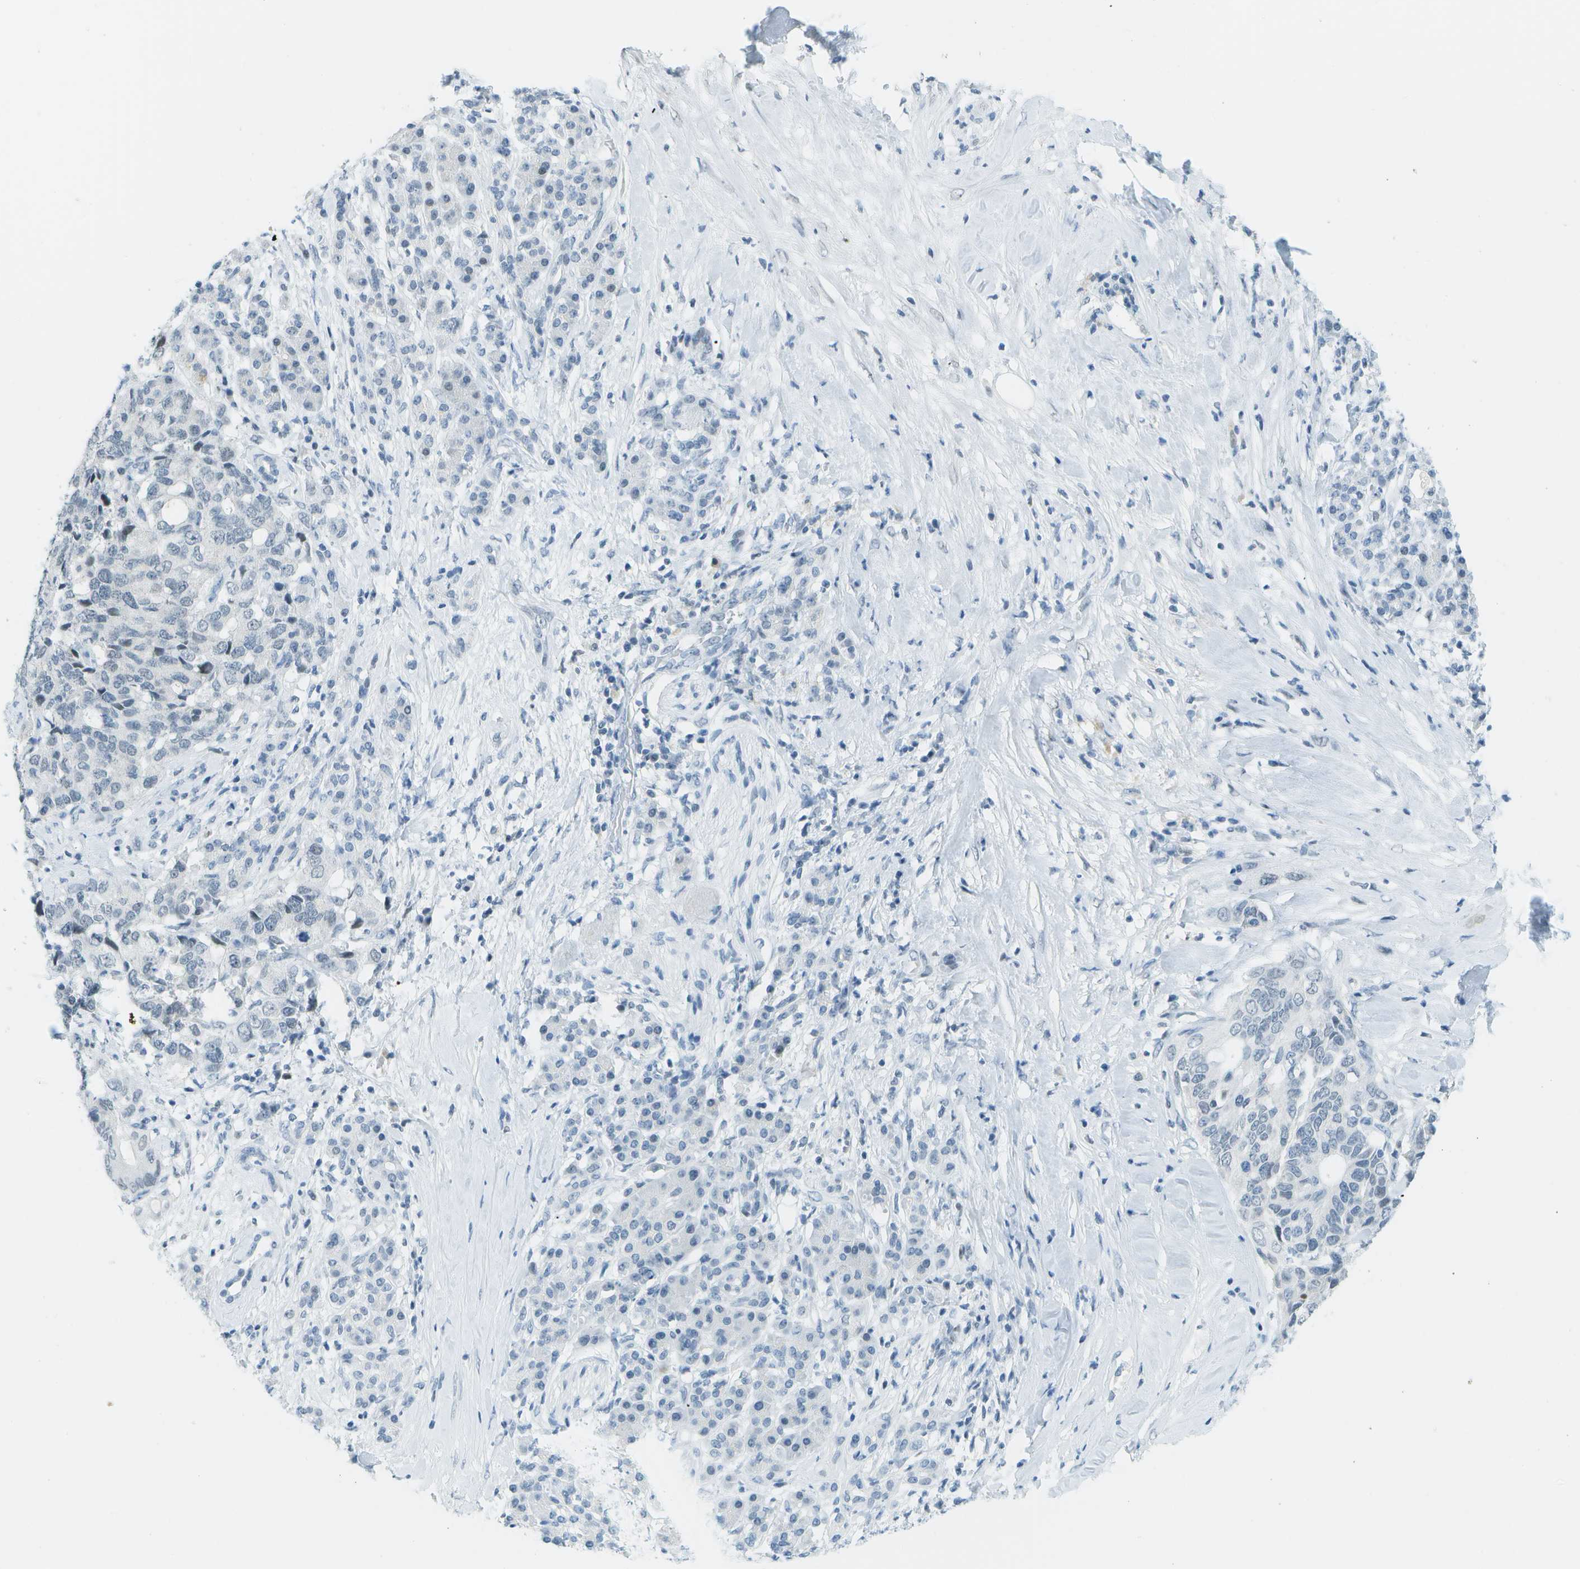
{"staining": {"intensity": "negative", "quantity": "none", "location": "none"}, "tissue": "pancreatic cancer", "cell_type": "Tumor cells", "image_type": "cancer", "snomed": [{"axis": "morphology", "description": "Adenocarcinoma, NOS"}, {"axis": "topography", "description": "Pancreas"}], "caption": "Pancreatic cancer stained for a protein using immunohistochemistry displays no staining tumor cells.", "gene": "NEK11", "patient": {"sex": "female", "age": 56}}